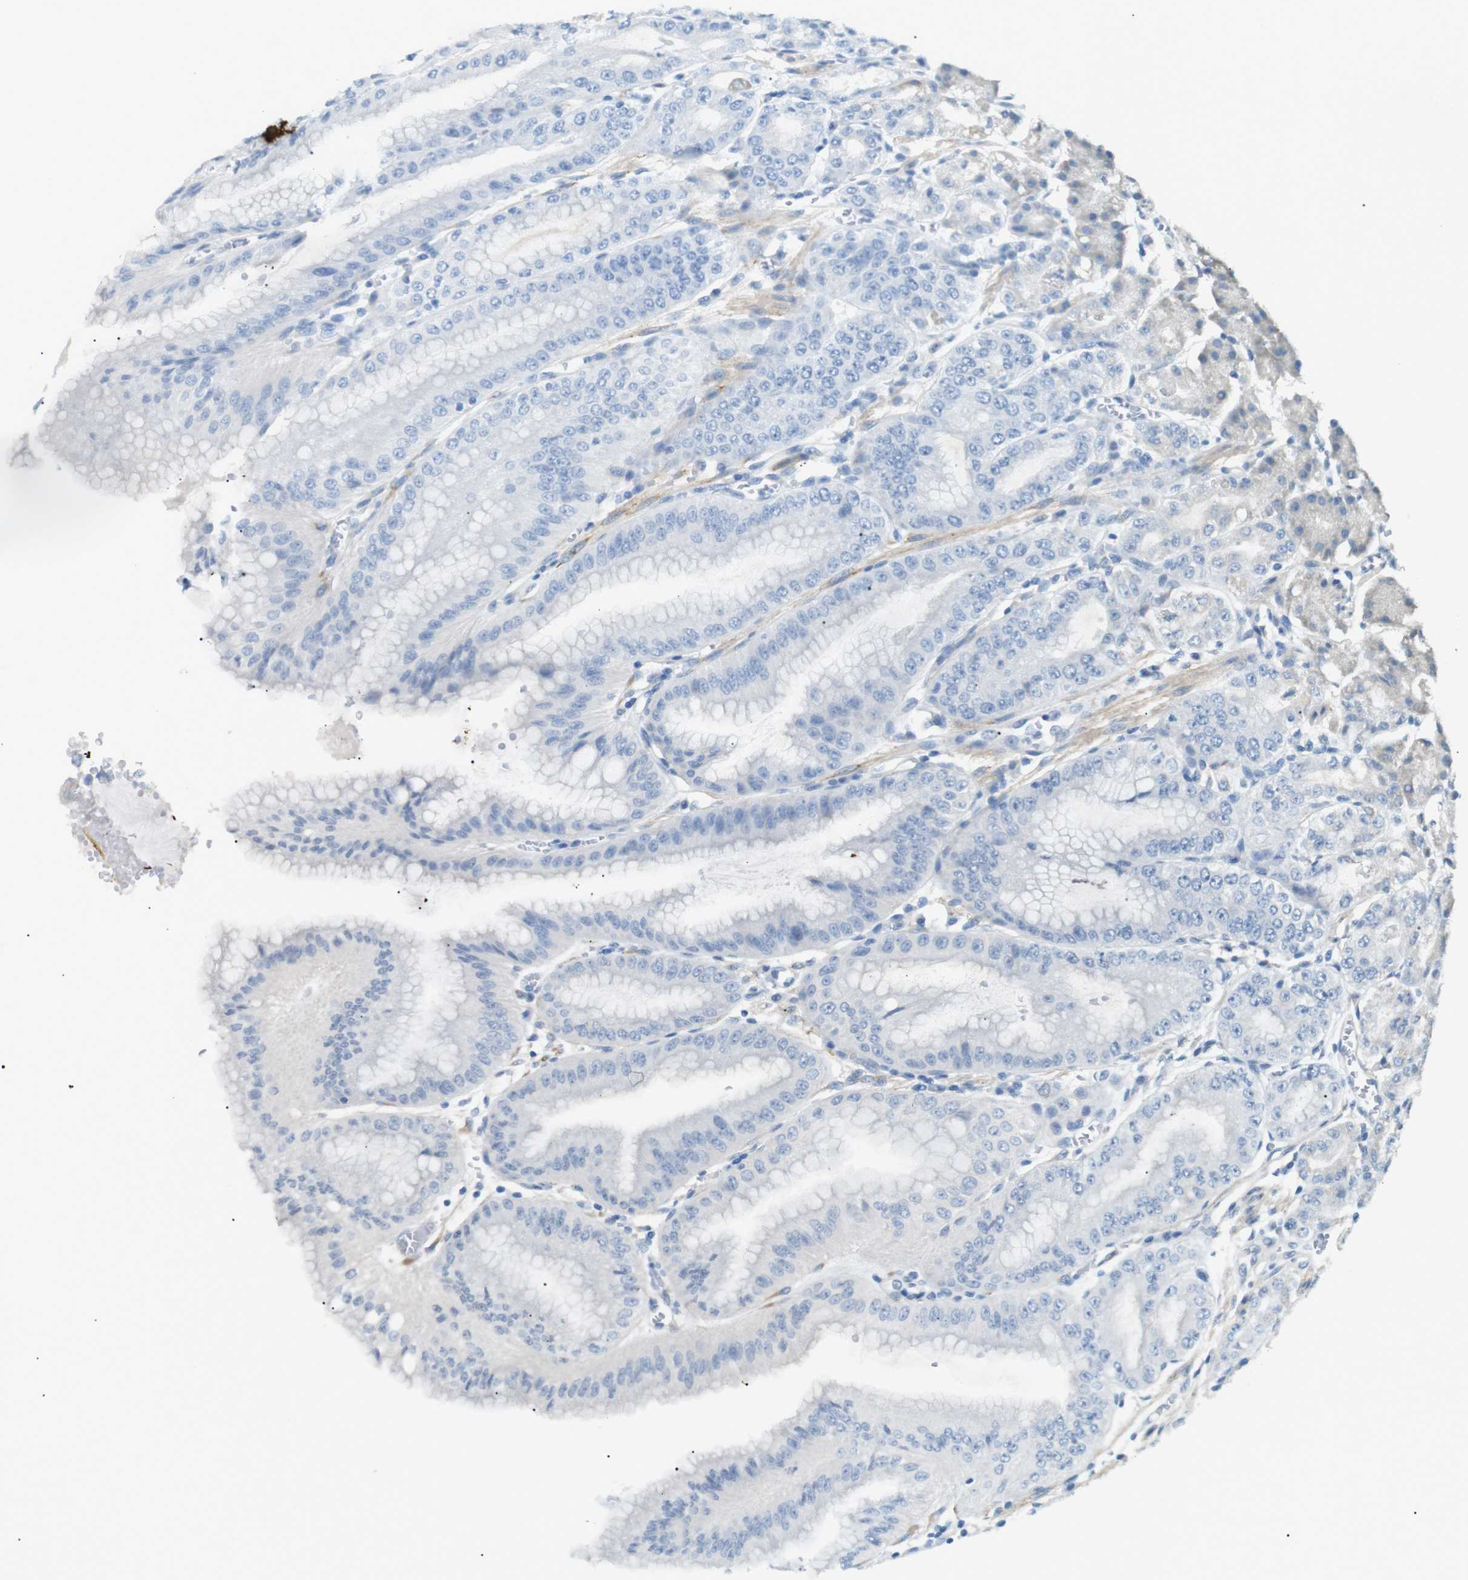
{"staining": {"intensity": "weak", "quantity": "25%-75%", "location": "cytoplasmic/membranous"}, "tissue": "stomach", "cell_type": "Glandular cells", "image_type": "normal", "snomed": [{"axis": "morphology", "description": "Normal tissue, NOS"}, {"axis": "topography", "description": "Stomach, lower"}], "caption": "Immunohistochemistry (IHC) histopathology image of benign stomach stained for a protein (brown), which demonstrates low levels of weak cytoplasmic/membranous positivity in approximately 25%-75% of glandular cells.", "gene": "MTARC2", "patient": {"sex": "male", "age": 71}}